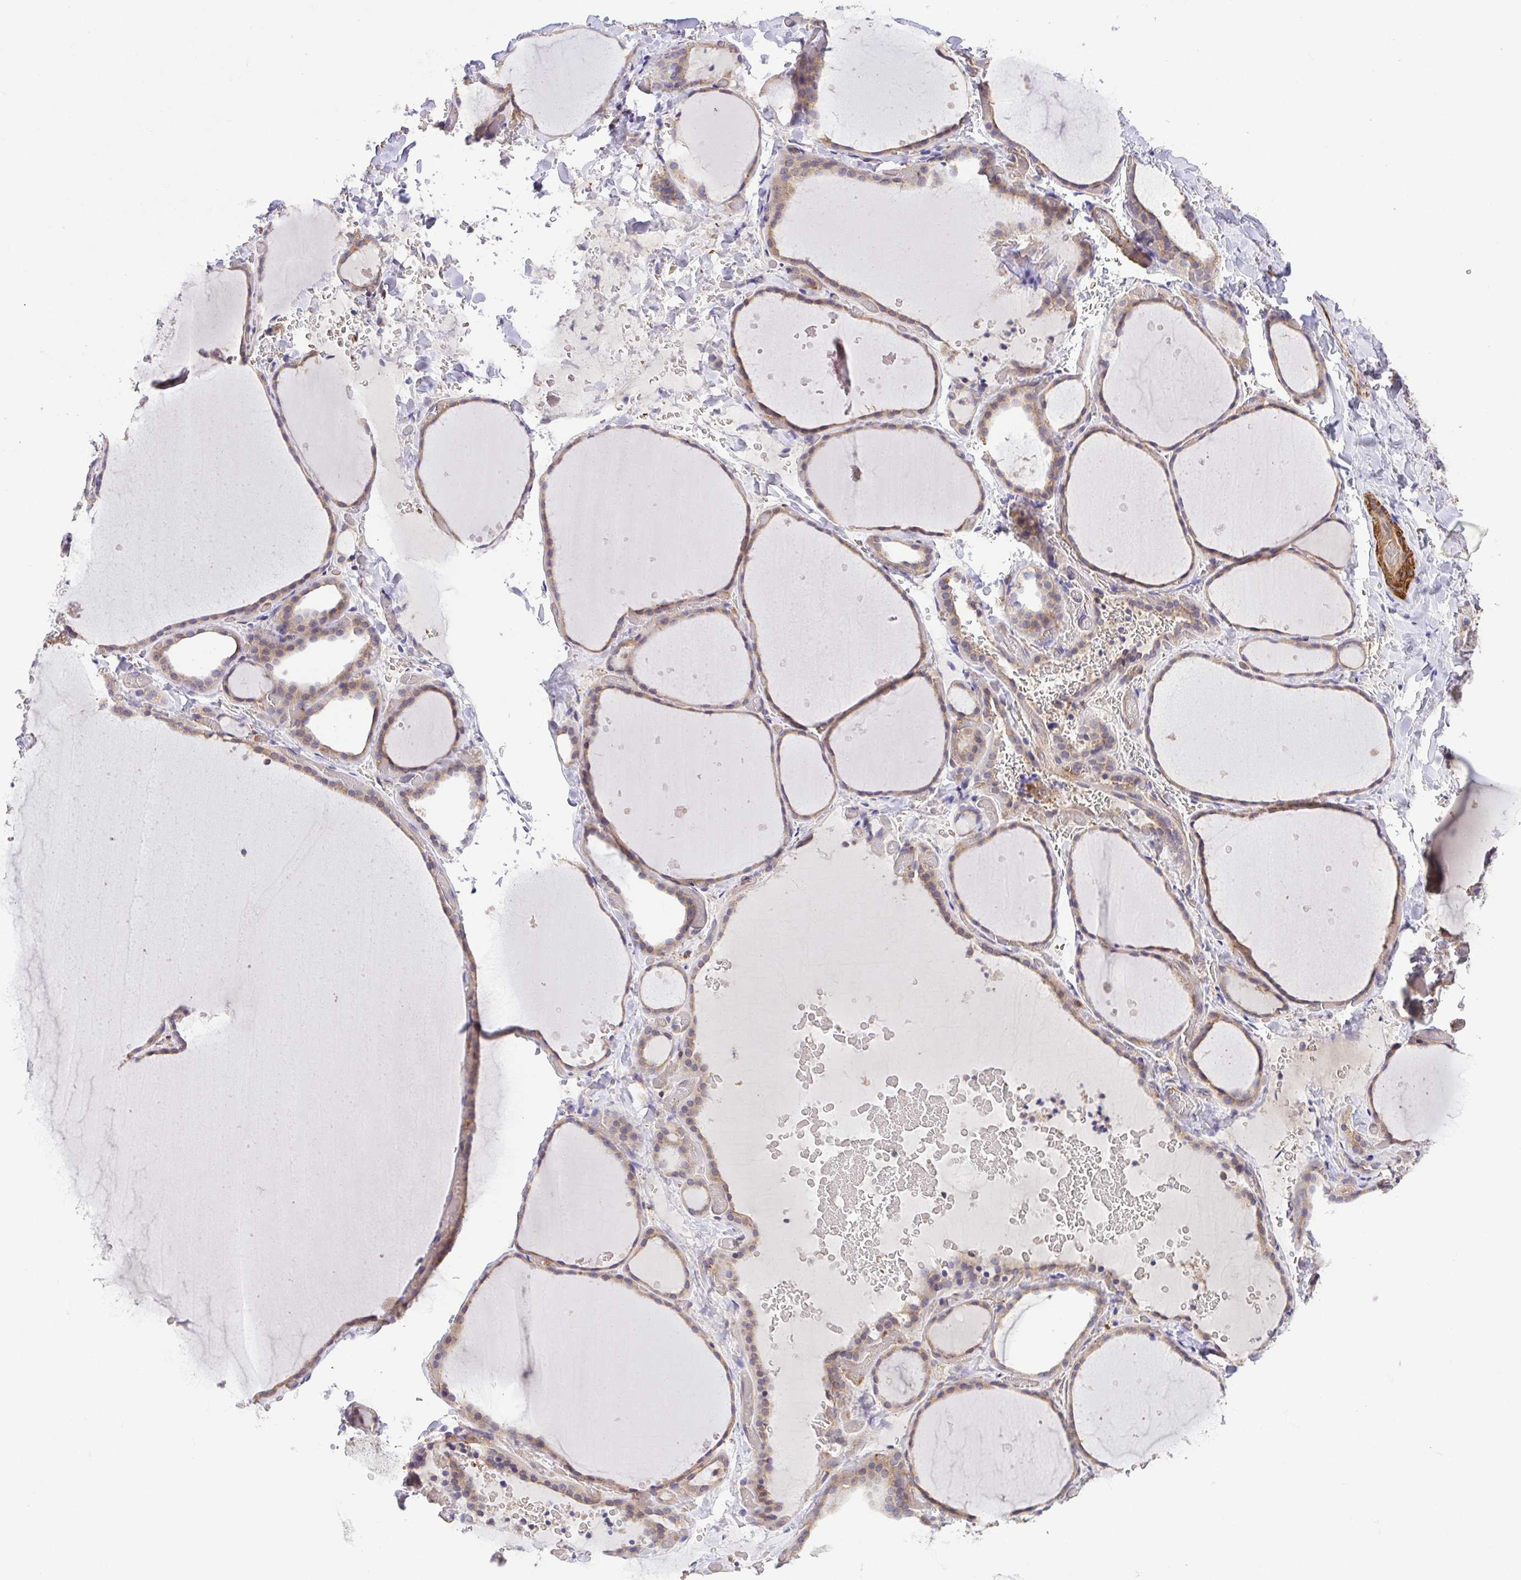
{"staining": {"intensity": "weak", "quantity": ">75%", "location": "cytoplasmic/membranous"}, "tissue": "thyroid gland", "cell_type": "Glandular cells", "image_type": "normal", "snomed": [{"axis": "morphology", "description": "Normal tissue, NOS"}, {"axis": "topography", "description": "Thyroid gland"}], "caption": "A high-resolution histopathology image shows IHC staining of unremarkable thyroid gland, which reveals weak cytoplasmic/membranous staining in about >75% of glandular cells.", "gene": "IDE", "patient": {"sex": "female", "age": 36}}